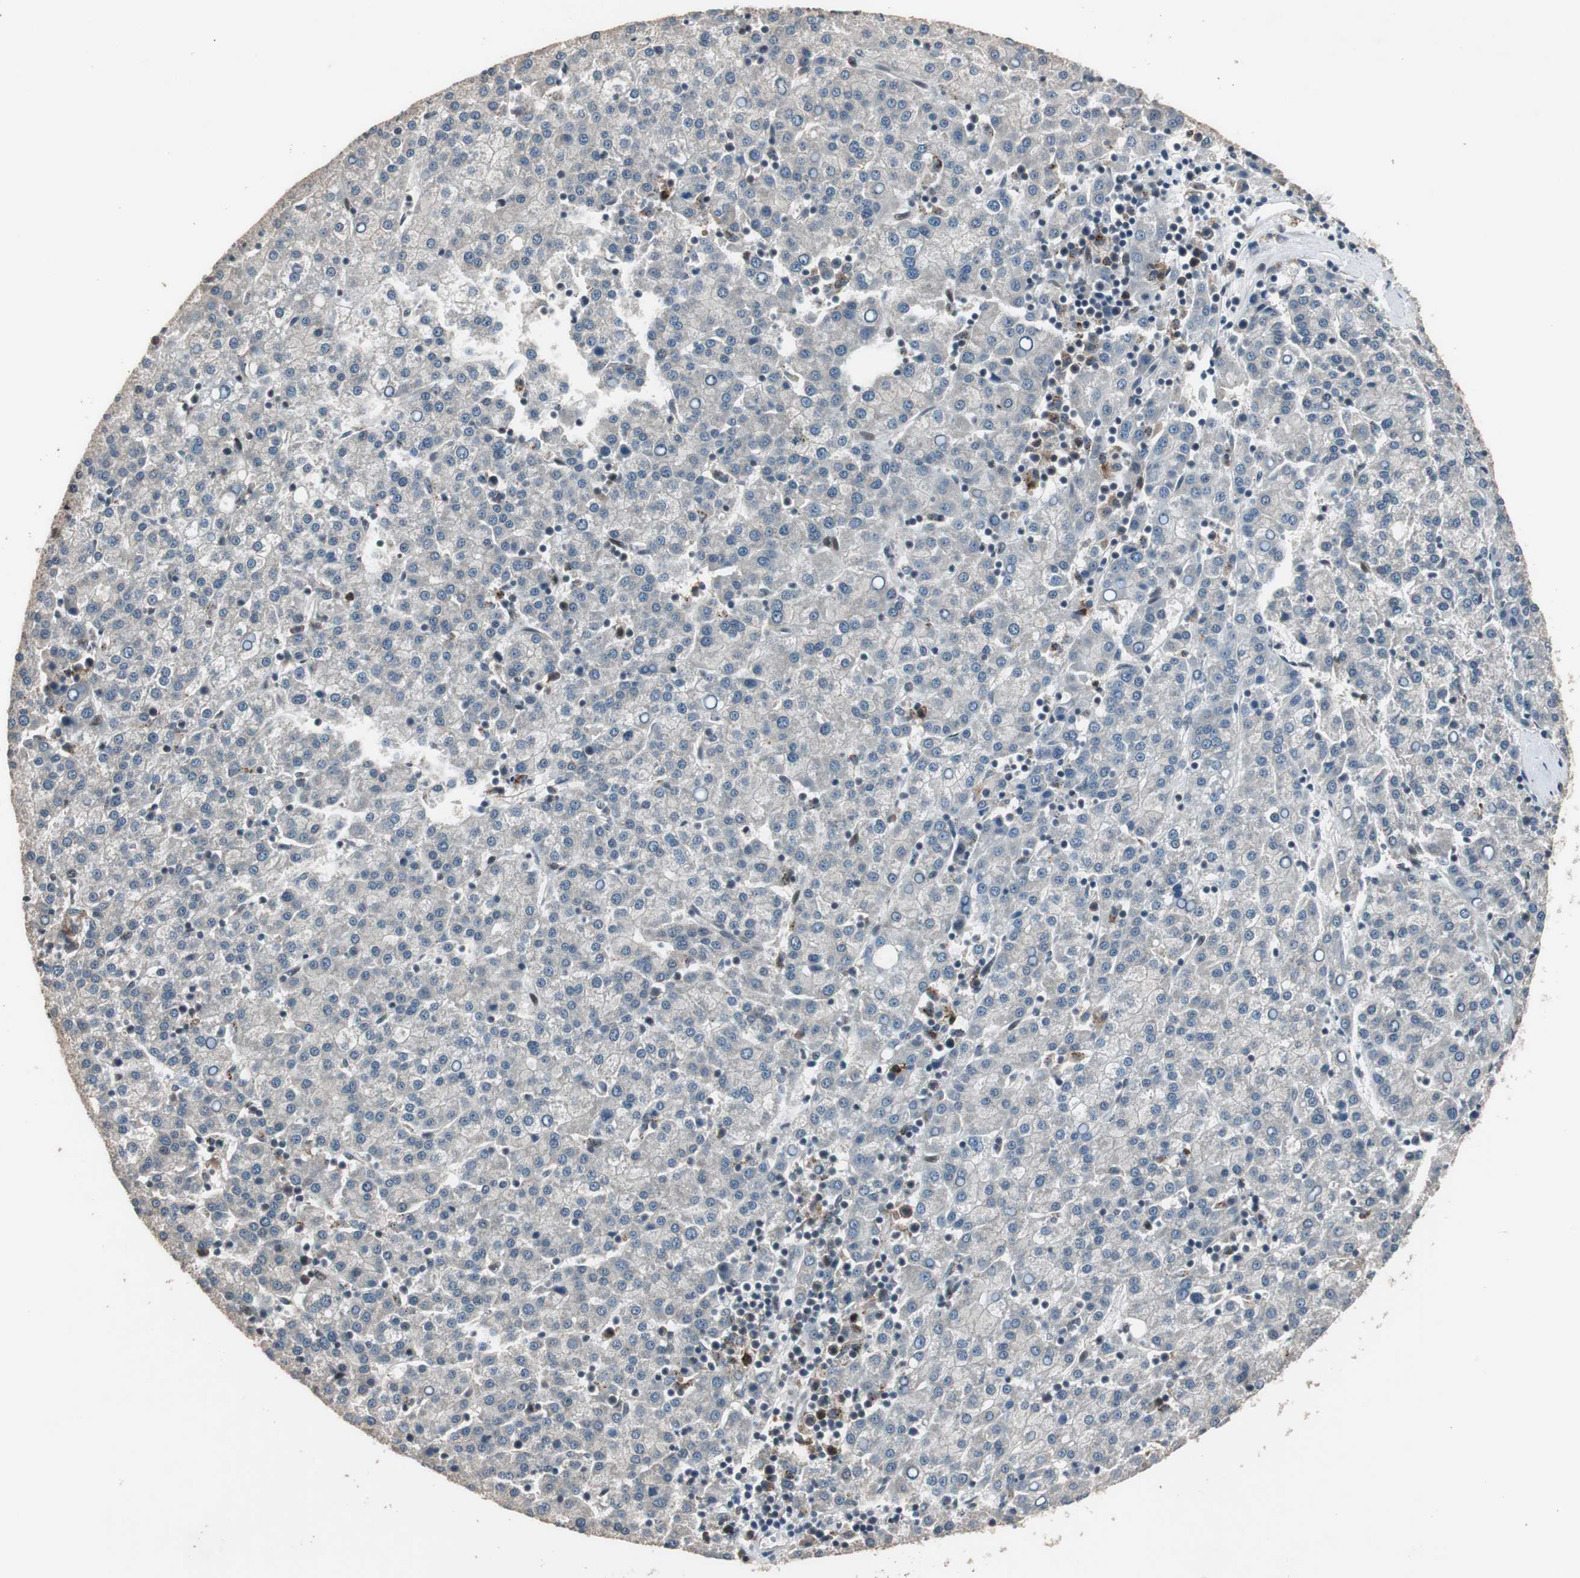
{"staining": {"intensity": "negative", "quantity": "none", "location": "none"}, "tissue": "liver cancer", "cell_type": "Tumor cells", "image_type": "cancer", "snomed": [{"axis": "morphology", "description": "Carcinoma, Hepatocellular, NOS"}, {"axis": "topography", "description": "Liver"}], "caption": "The micrograph shows no staining of tumor cells in liver cancer. Brightfield microscopy of immunohistochemistry stained with DAB (brown) and hematoxylin (blue), captured at high magnification.", "gene": "BOLA1", "patient": {"sex": "female", "age": 58}}